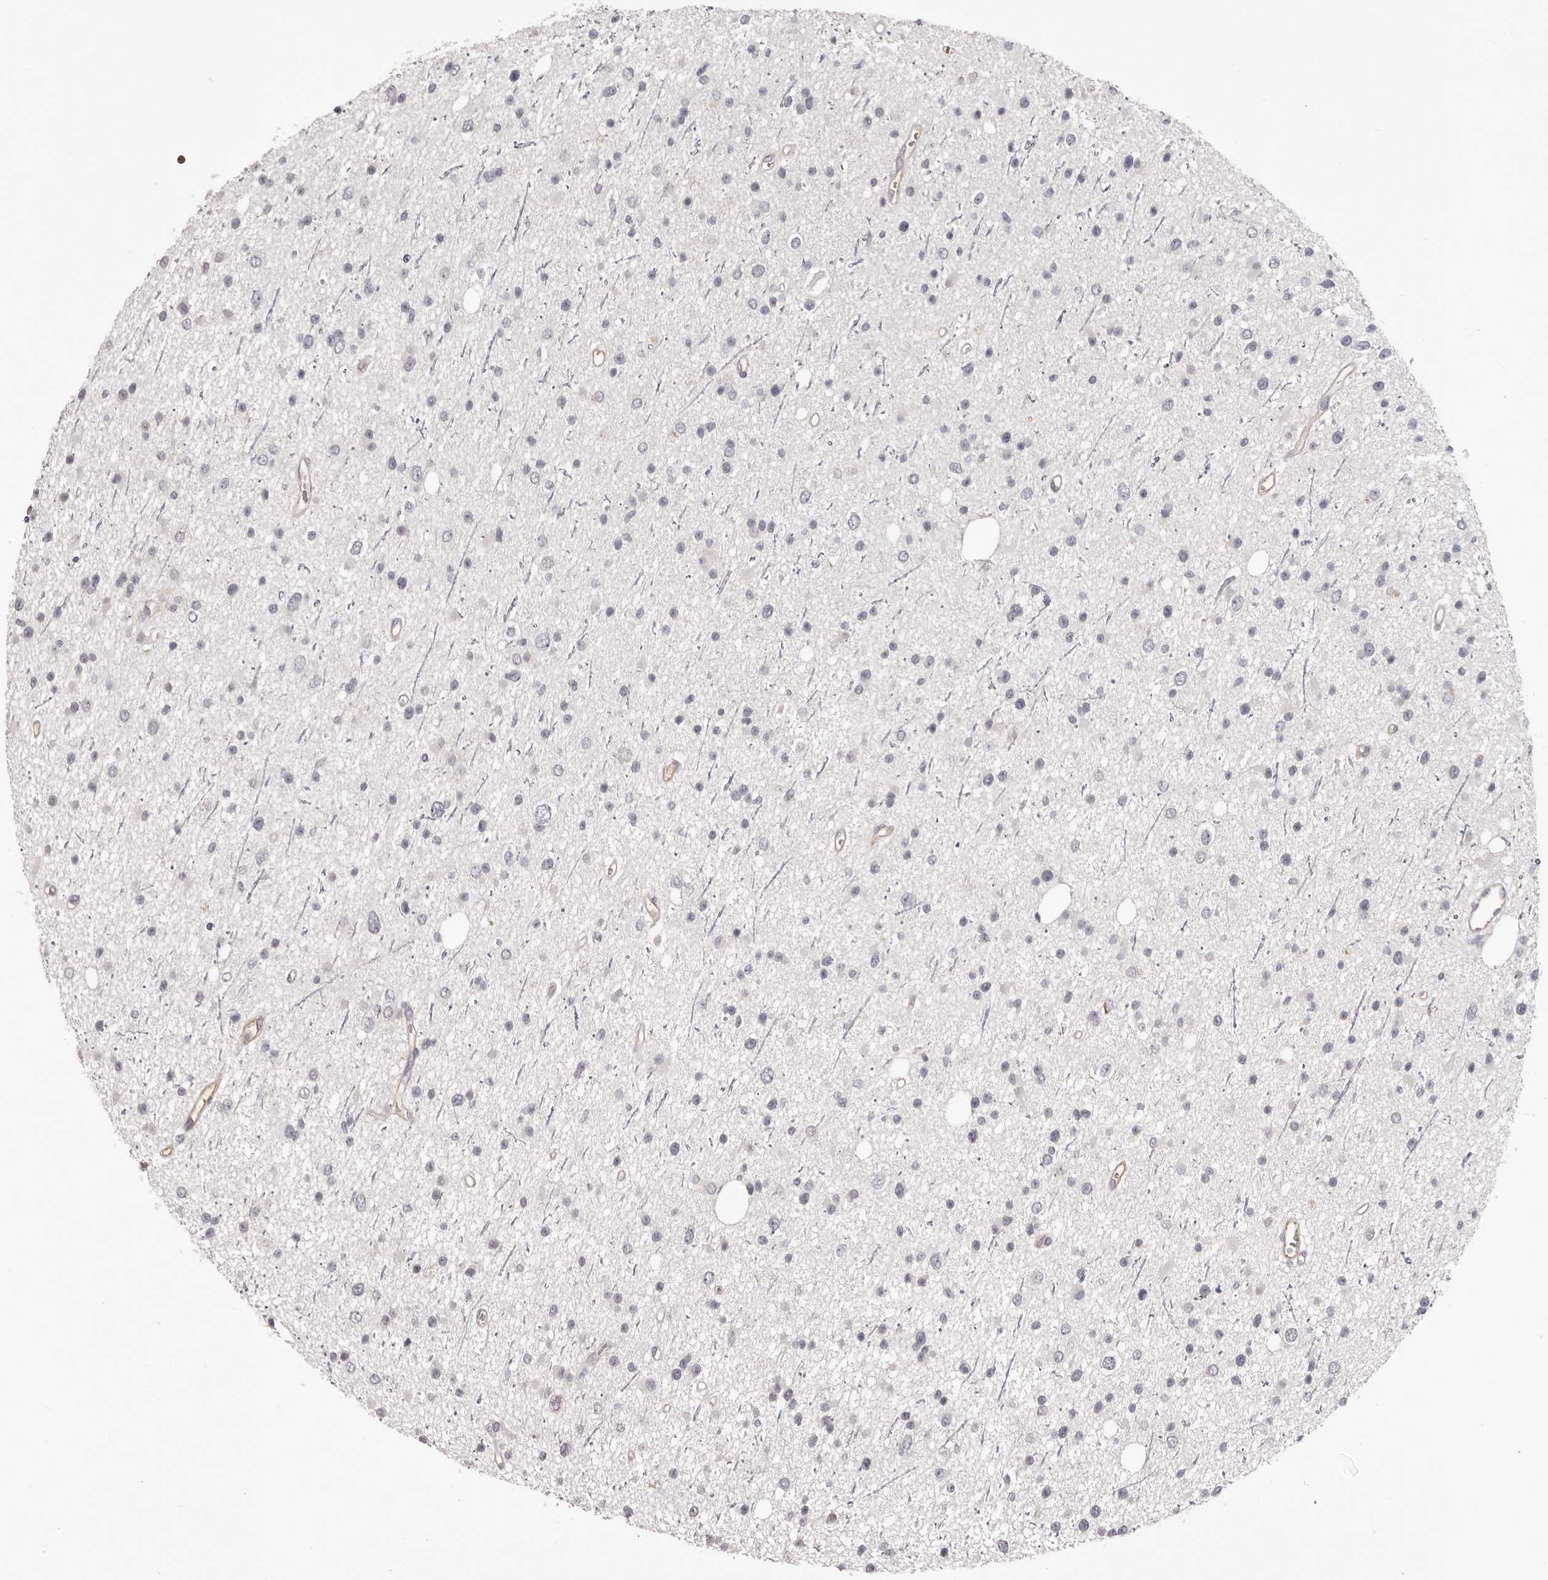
{"staining": {"intensity": "negative", "quantity": "none", "location": "none"}, "tissue": "glioma", "cell_type": "Tumor cells", "image_type": "cancer", "snomed": [{"axis": "morphology", "description": "Glioma, malignant, Low grade"}, {"axis": "topography", "description": "Cerebral cortex"}], "caption": "Immunohistochemistry of human glioma displays no staining in tumor cells.", "gene": "OTUD3", "patient": {"sex": "female", "age": 39}}